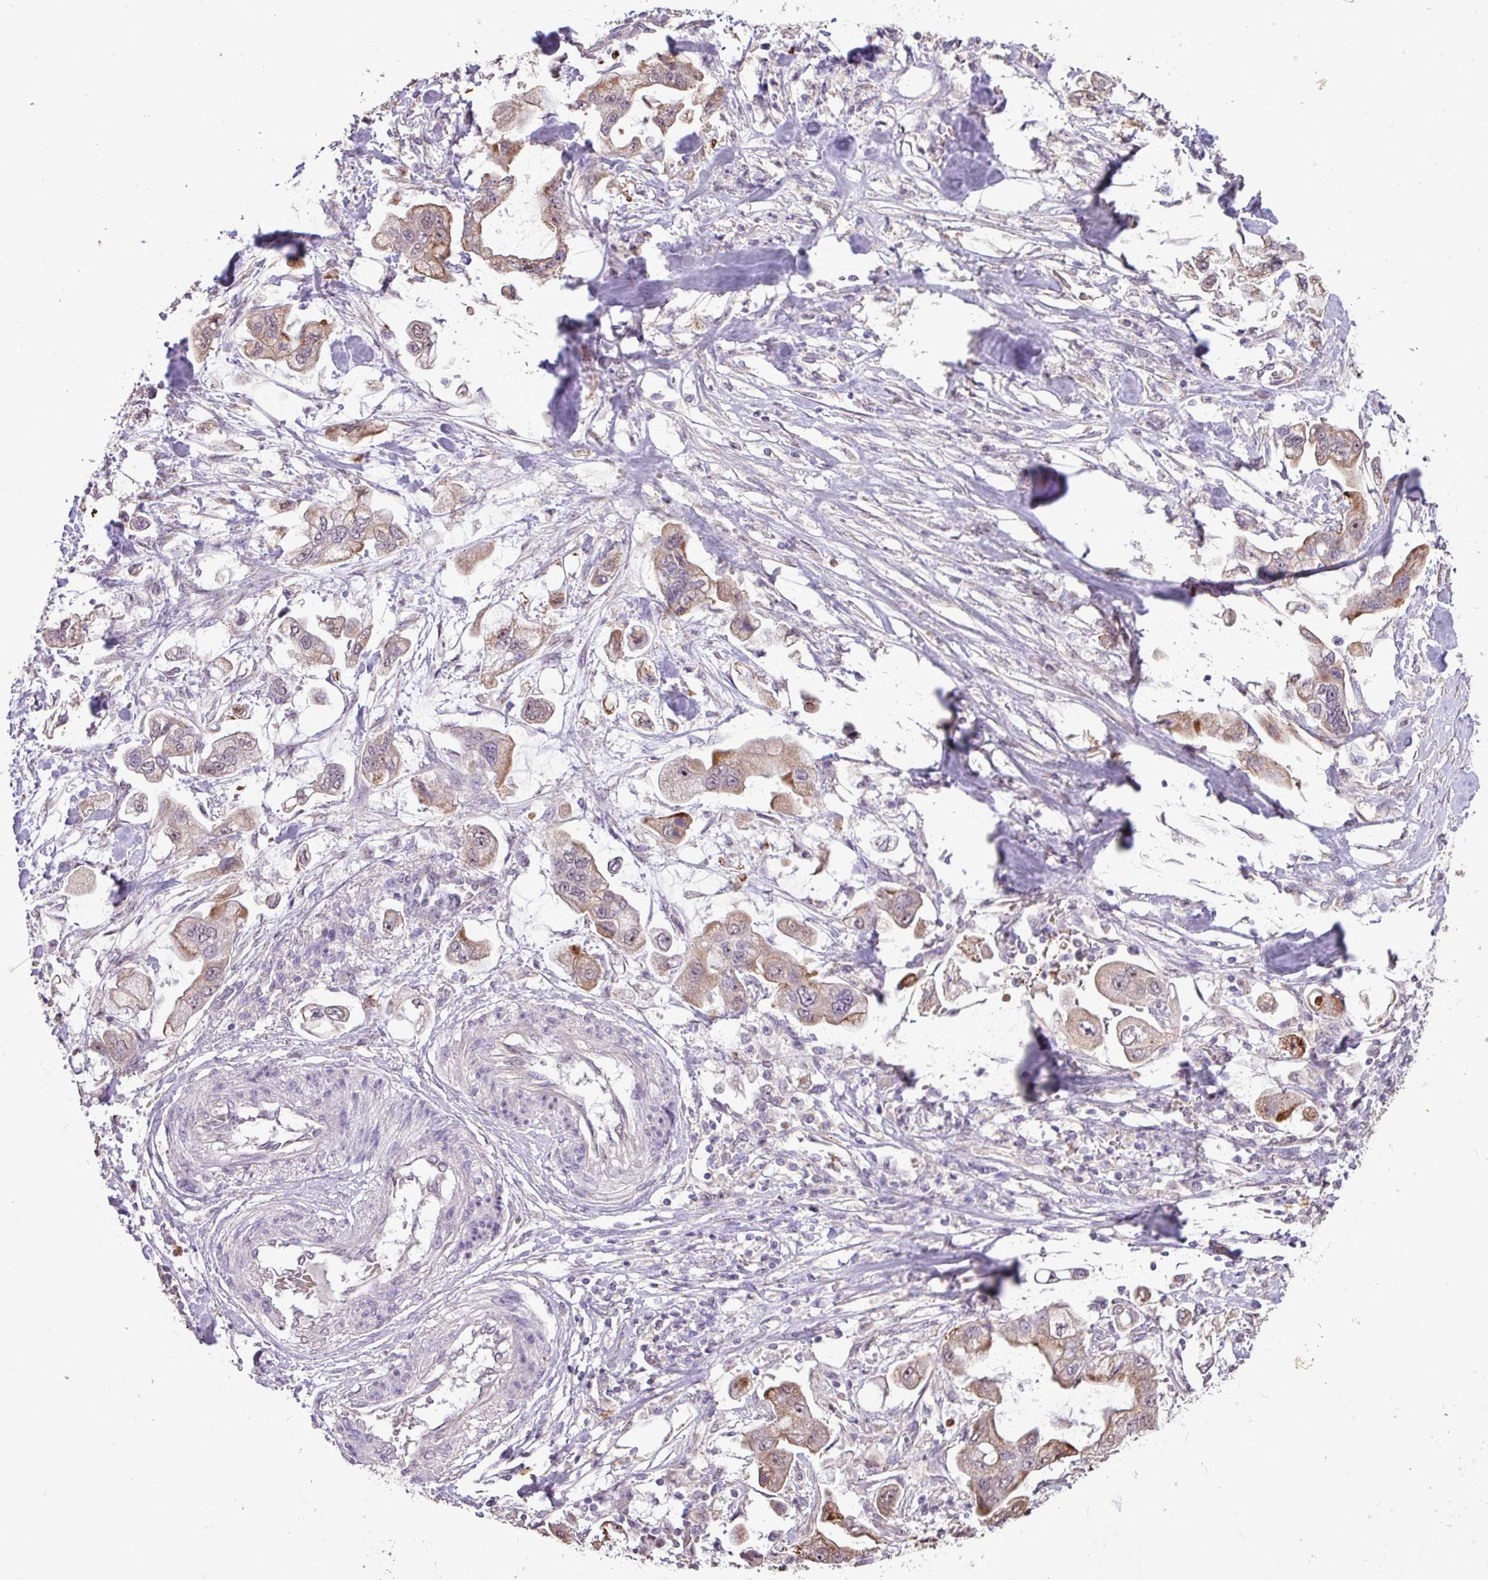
{"staining": {"intensity": "weak", "quantity": ">75%", "location": "cytoplasmic/membranous"}, "tissue": "stomach cancer", "cell_type": "Tumor cells", "image_type": "cancer", "snomed": [{"axis": "morphology", "description": "Adenocarcinoma, NOS"}, {"axis": "topography", "description": "Stomach"}], "caption": "Immunohistochemistry (IHC) micrograph of human adenocarcinoma (stomach) stained for a protein (brown), which exhibits low levels of weak cytoplasmic/membranous expression in approximately >75% of tumor cells.", "gene": "L3MBTL3", "patient": {"sex": "male", "age": 62}}